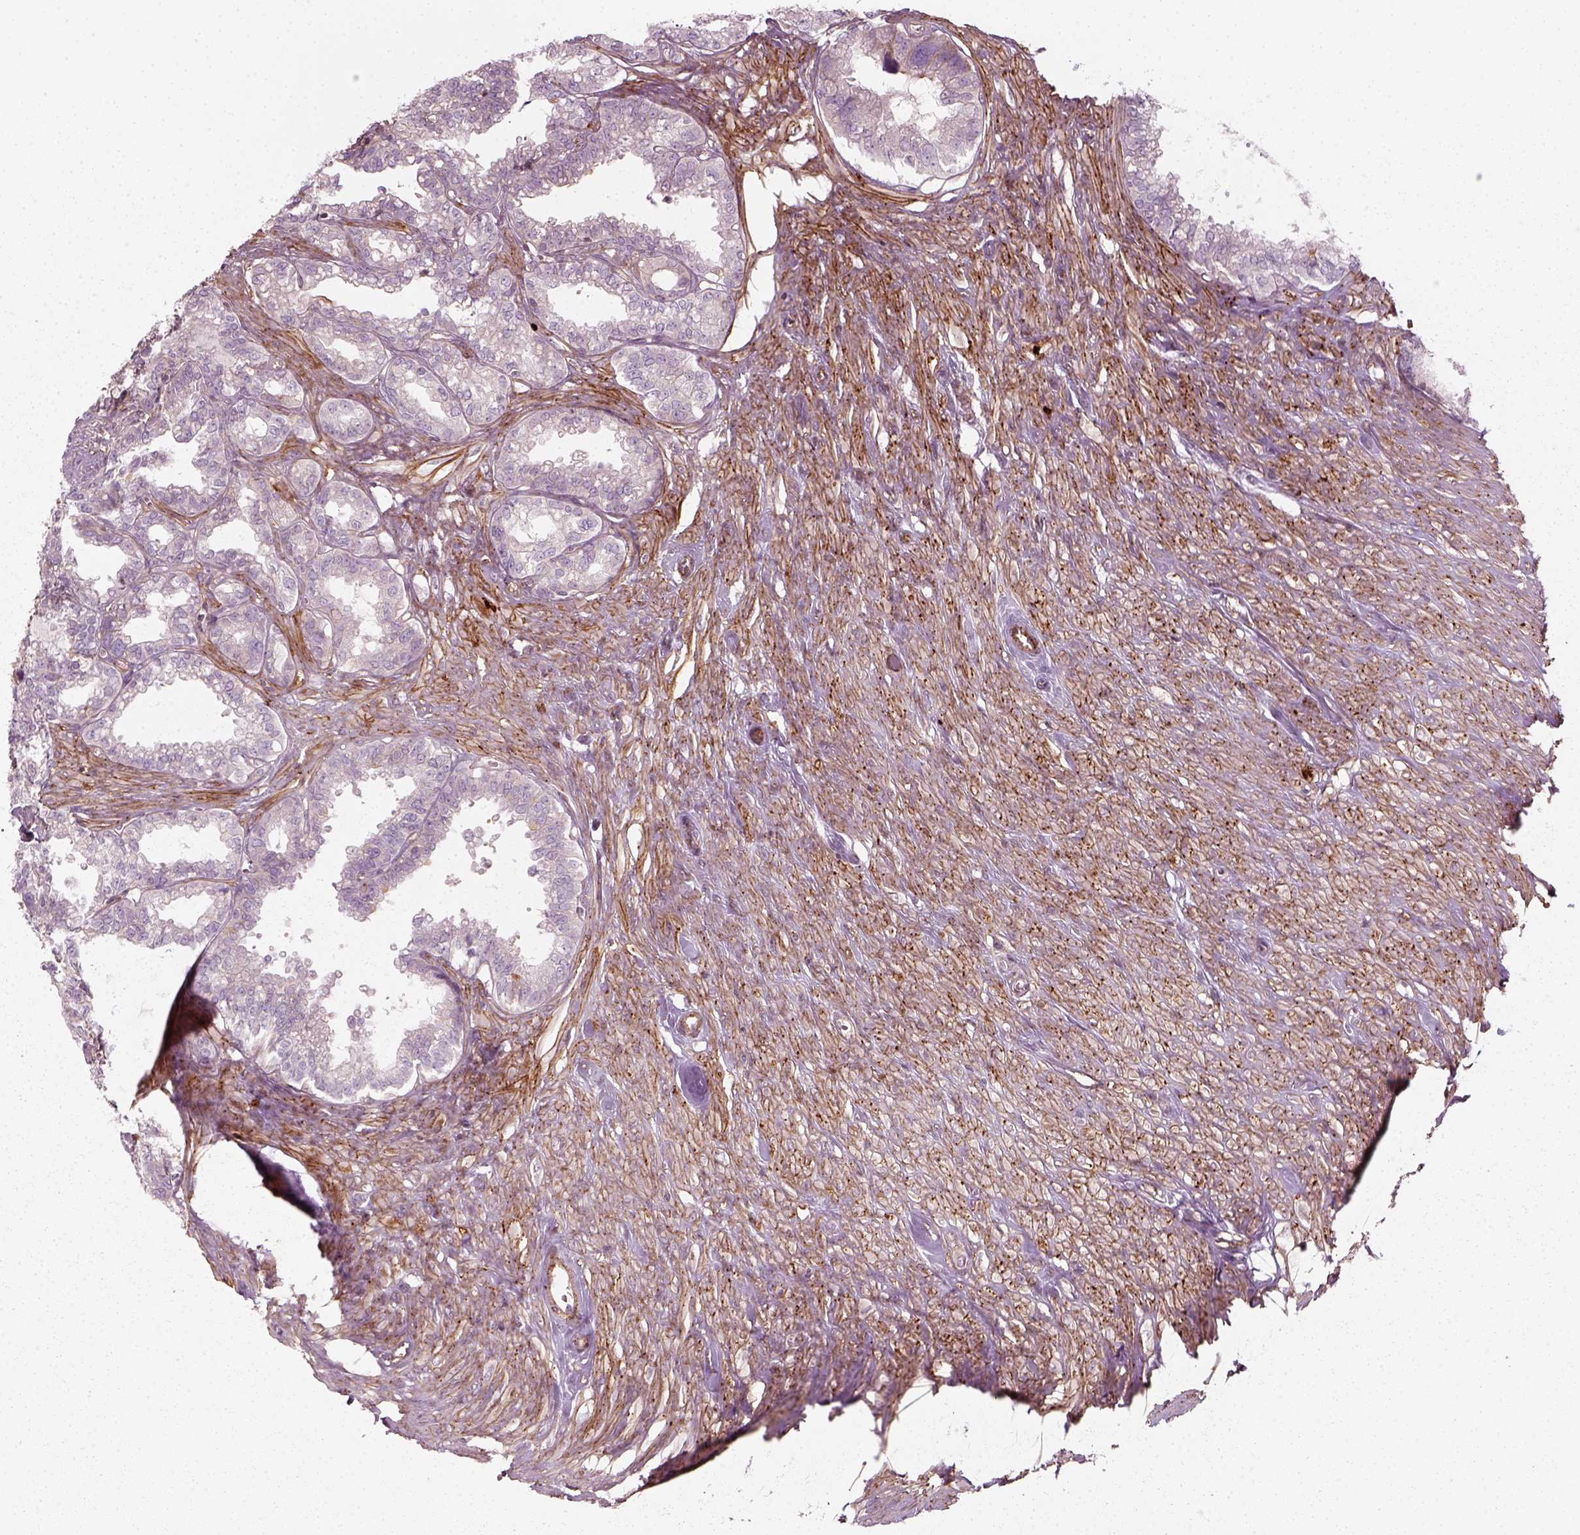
{"staining": {"intensity": "negative", "quantity": "none", "location": "none"}, "tissue": "seminal vesicle", "cell_type": "Glandular cells", "image_type": "normal", "snomed": [{"axis": "morphology", "description": "Normal tissue, NOS"}, {"axis": "morphology", "description": "Urothelial carcinoma, NOS"}, {"axis": "topography", "description": "Urinary bladder"}, {"axis": "topography", "description": "Seminal veicle"}], "caption": "Glandular cells are negative for brown protein staining in benign seminal vesicle. The staining was performed using DAB to visualize the protein expression in brown, while the nuclei were stained in blue with hematoxylin (Magnification: 20x).", "gene": "NPTN", "patient": {"sex": "male", "age": 76}}